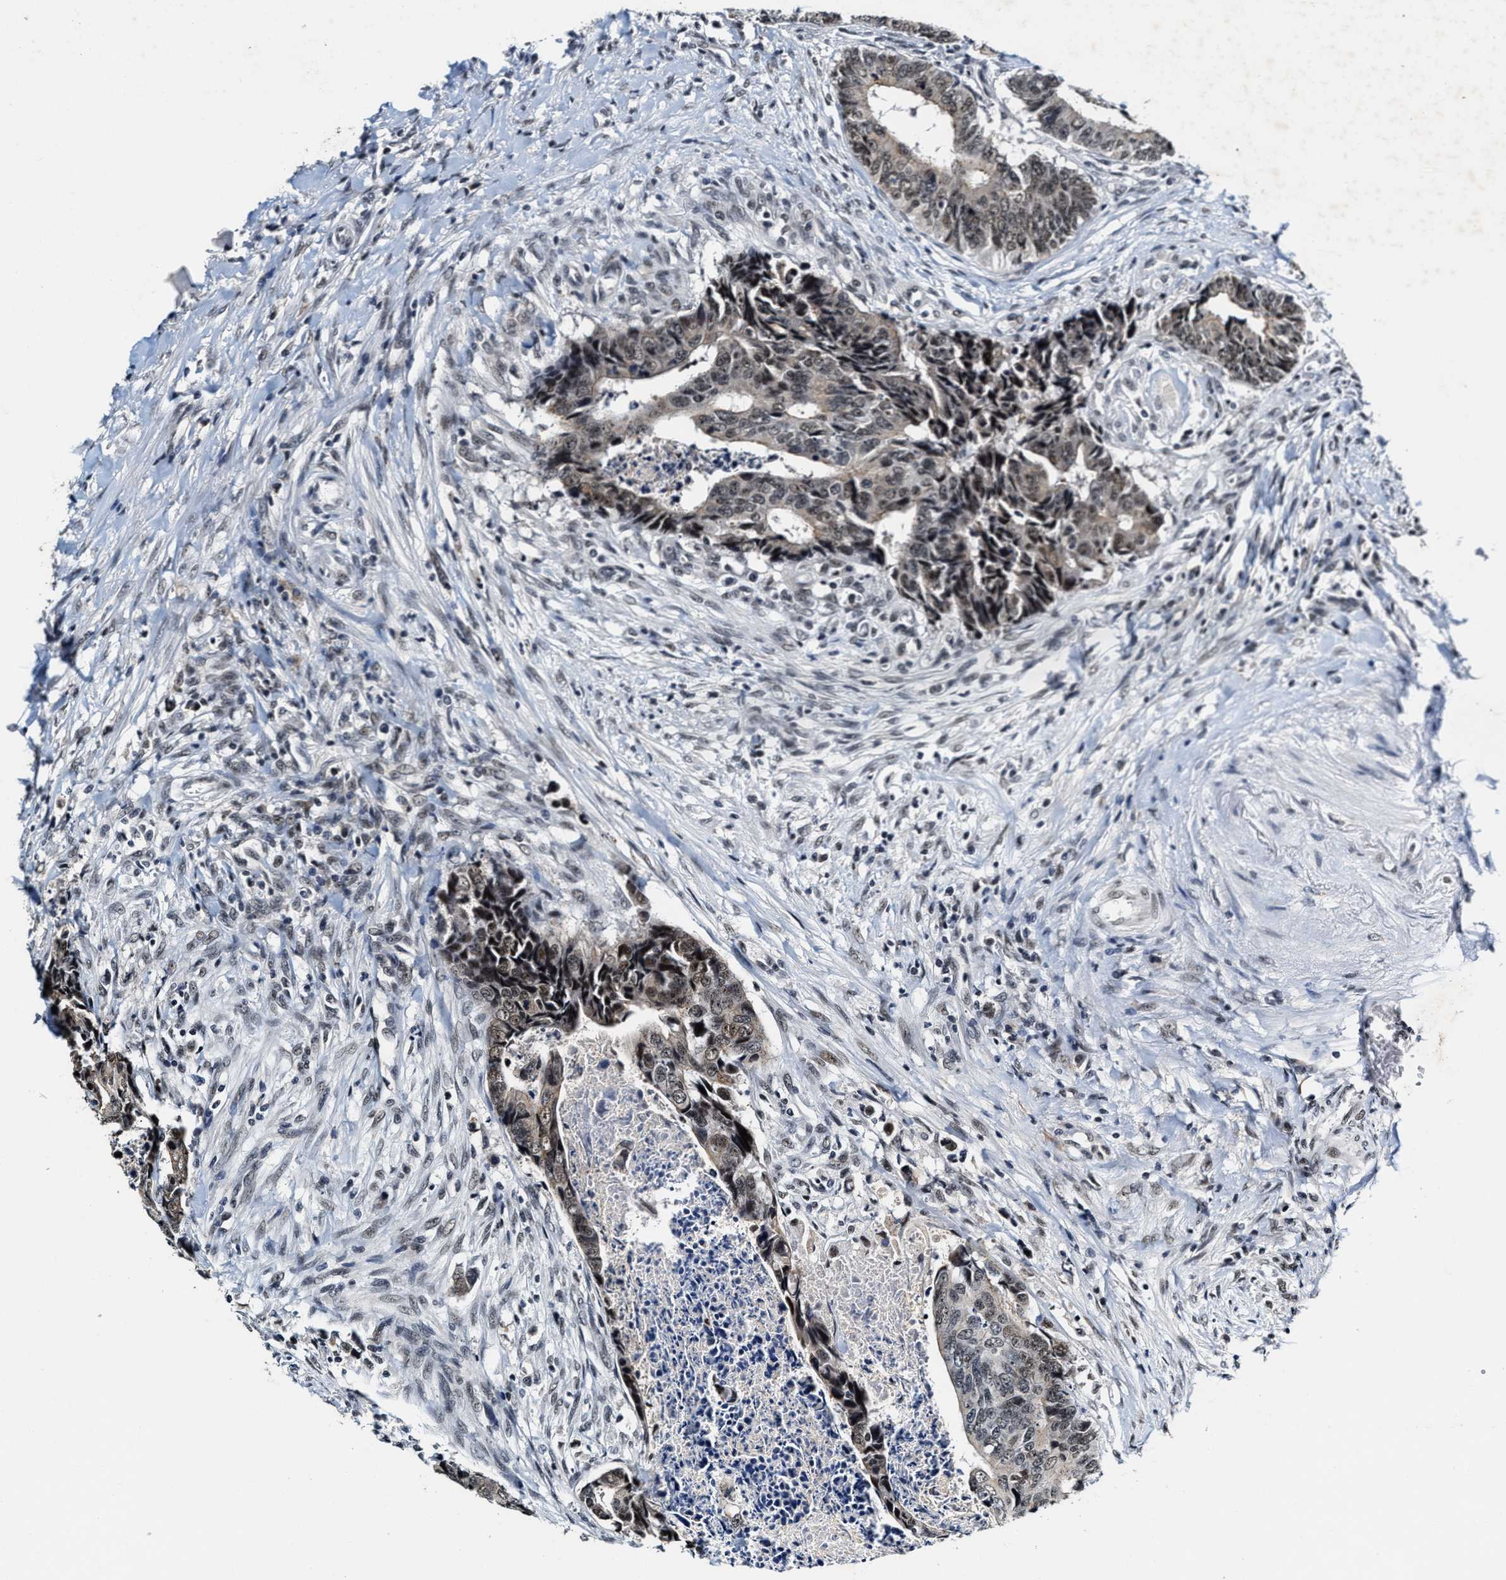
{"staining": {"intensity": "weak", "quantity": "25%-75%", "location": "cytoplasmic/membranous,nuclear"}, "tissue": "colorectal cancer", "cell_type": "Tumor cells", "image_type": "cancer", "snomed": [{"axis": "morphology", "description": "Adenocarcinoma, NOS"}, {"axis": "topography", "description": "Rectum"}], "caption": "This micrograph displays adenocarcinoma (colorectal) stained with IHC to label a protein in brown. The cytoplasmic/membranous and nuclear of tumor cells show weak positivity for the protein. Nuclei are counter-stained blue.", "gene": "INIP", "patient": {"sex": "male", "age": 84}}